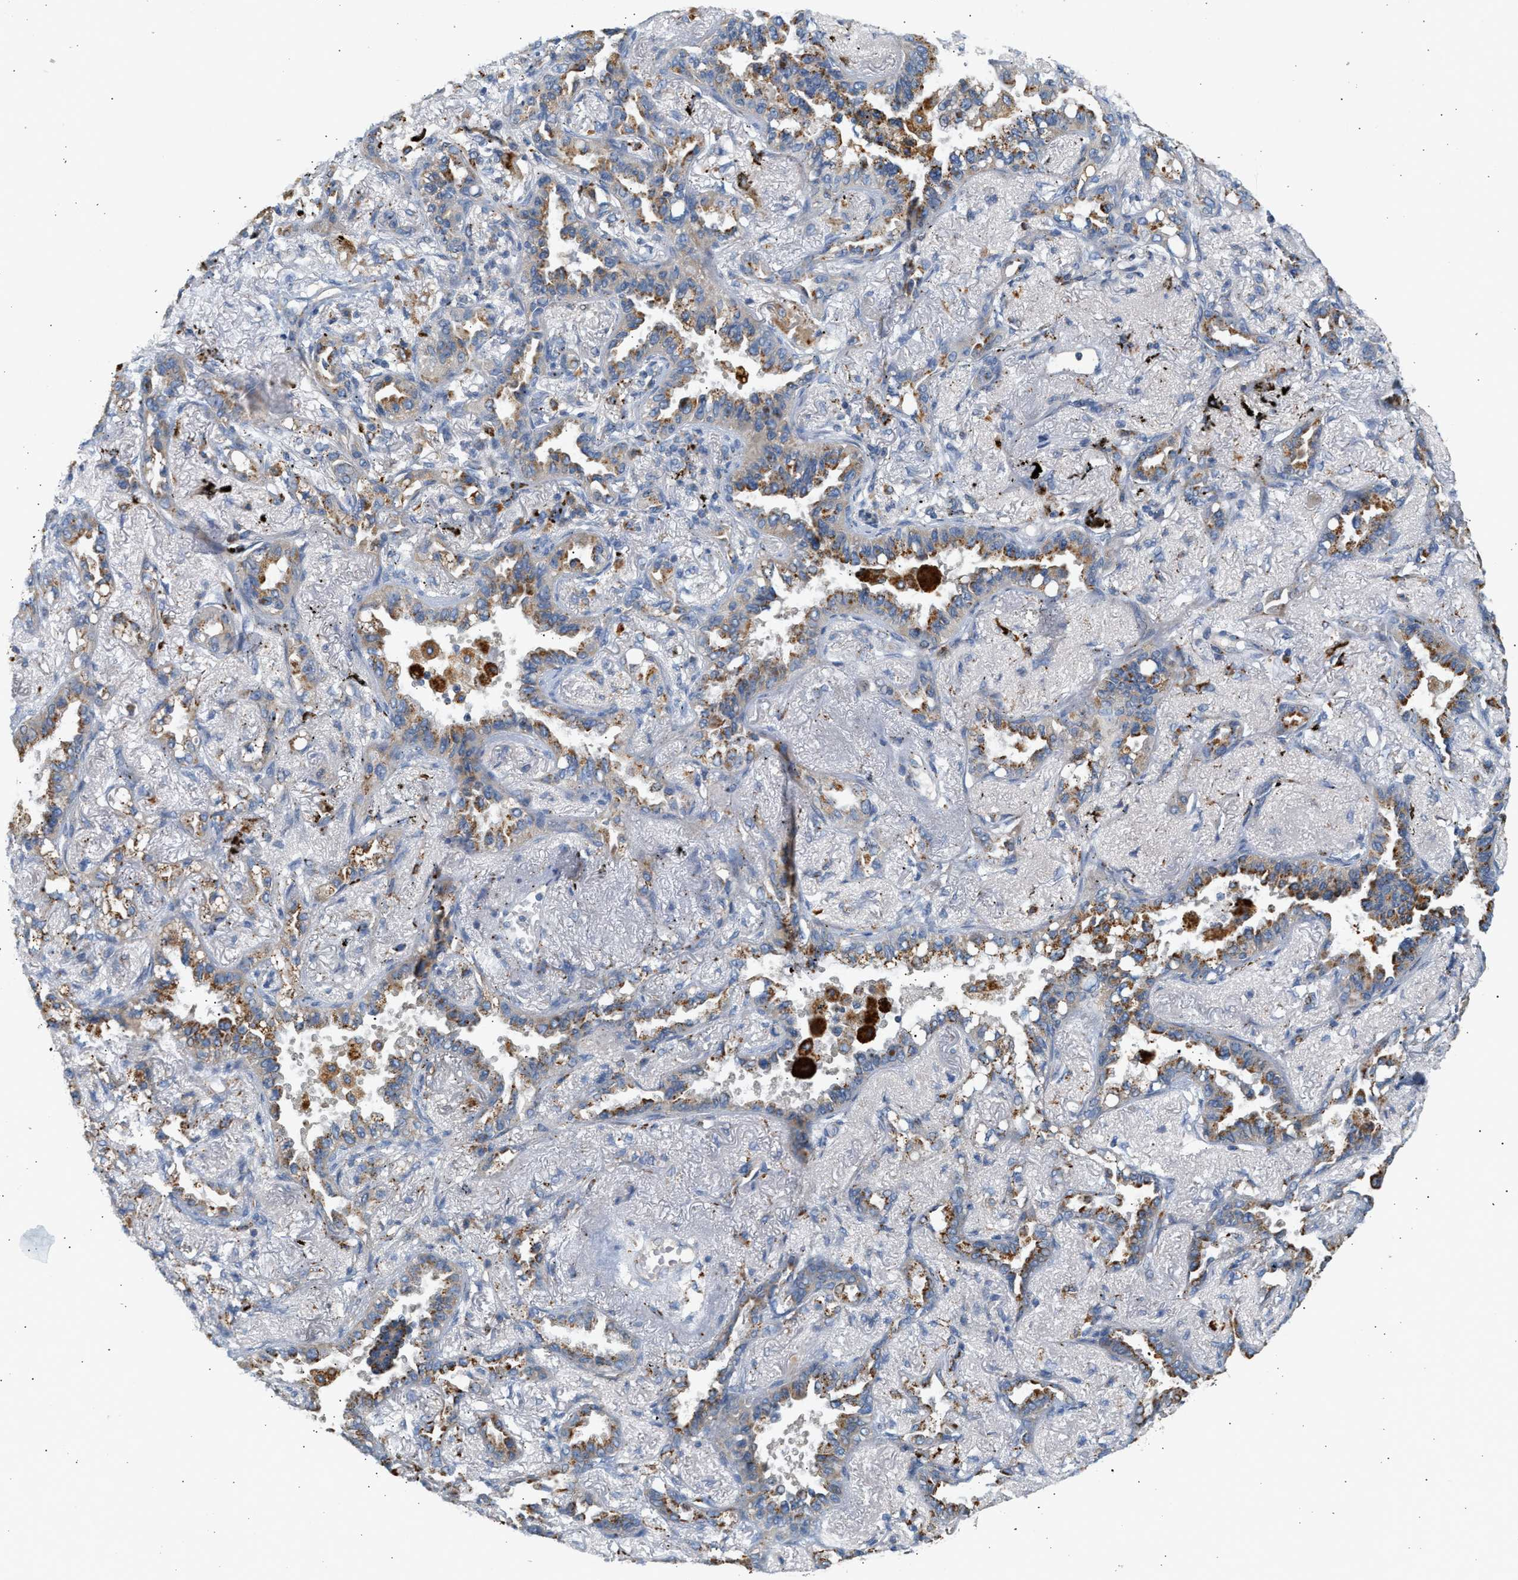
{"staining": {"intensity": "moderate", "quantity": ">75%", "location": "cytoplasmic/membranous"}, "tissue": "lung cancer", "cell_type": "Tumor cells", "image_type": "cancer", "snomed": [{"axis": "morphology", "description": "Adenocarcinoma, NOS"}, {"axis": "topography", "description": "Lung"}], "caption": "Immunohistochemical staining of lung cancer shows medium levels of moderate cytoplasmic/membranous protein positivity in approximately >75% of tumor cells.", "gene": "ENTHD1", "patient": {"sex": "male", "age": 59}}